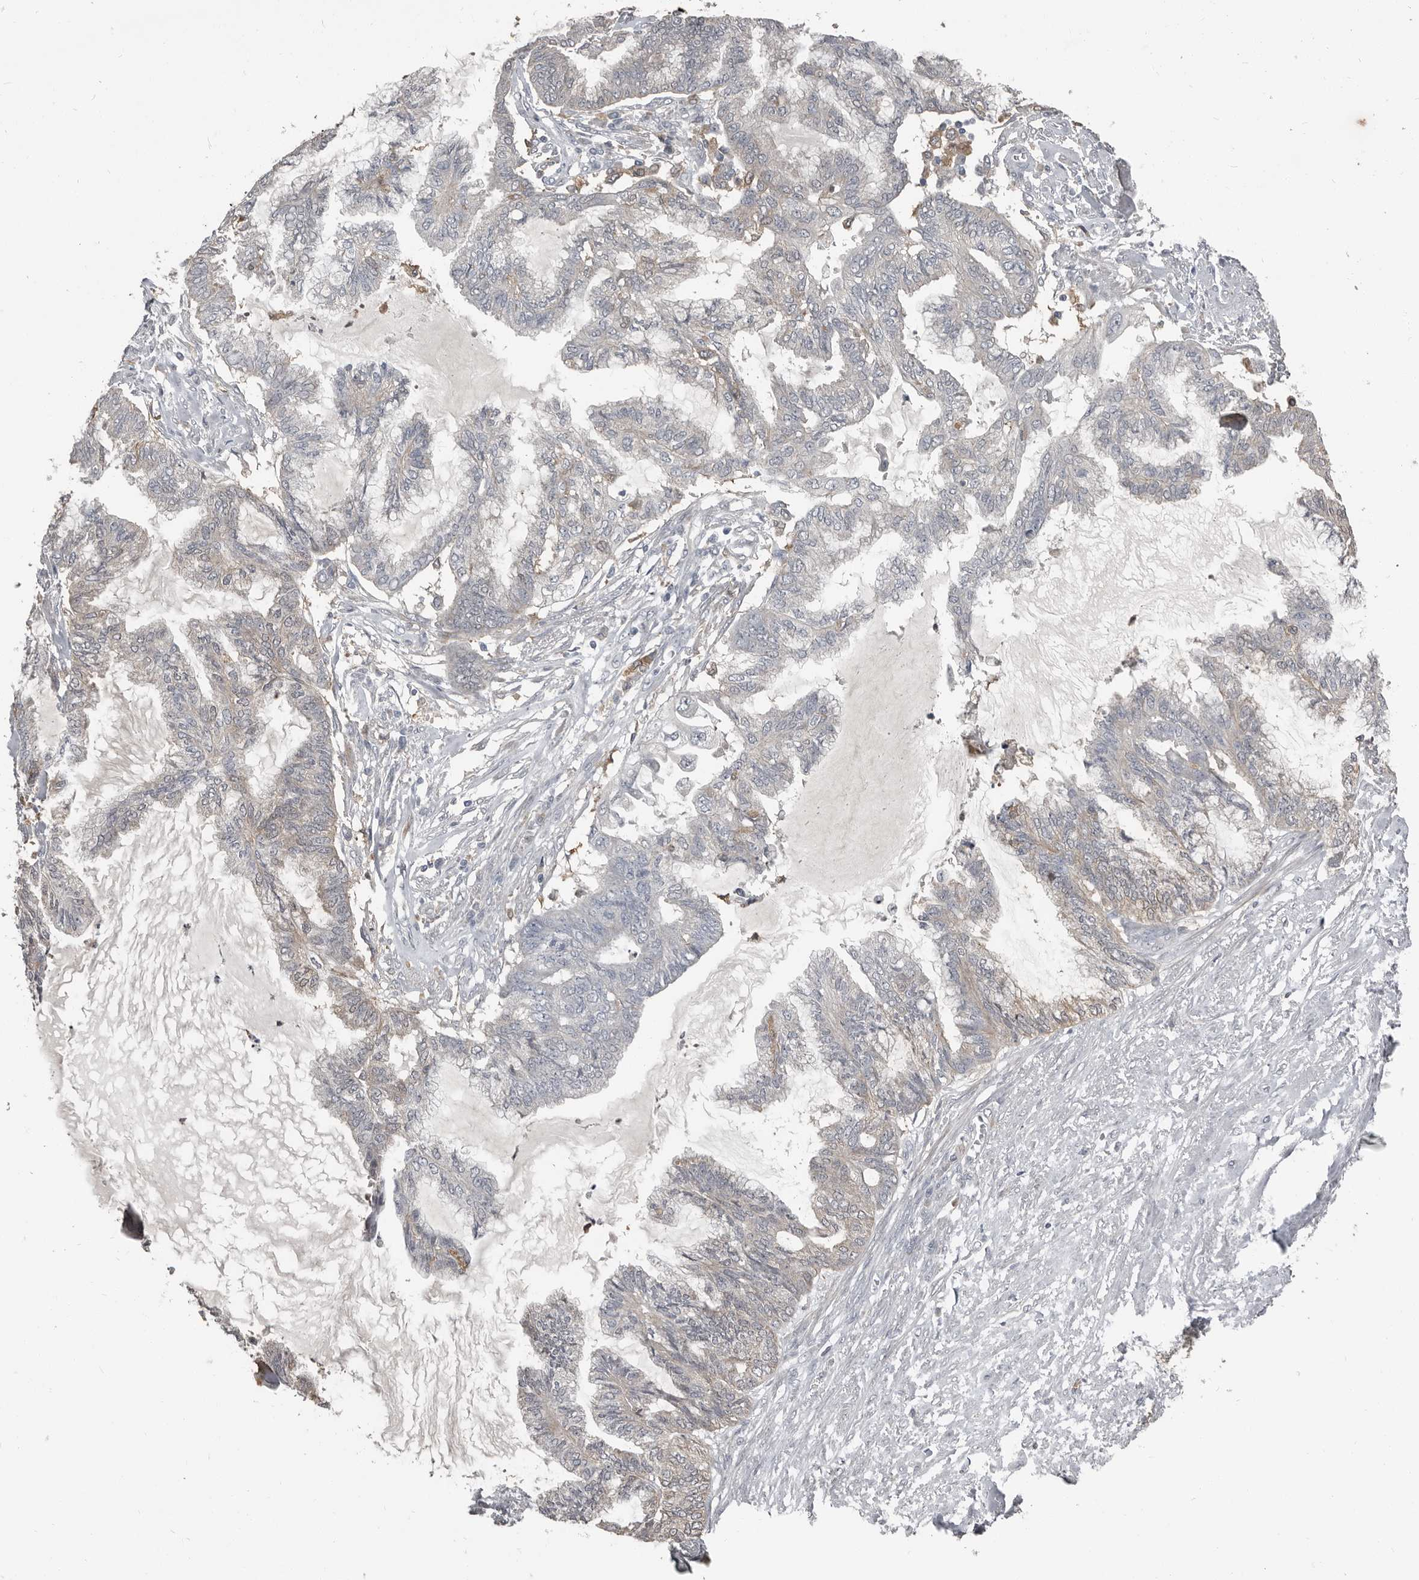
{"staining": {"intensity": "weak", "quantity": "<25%", "location": "cytoplasmic/membranous"}, "tissue": "endometrial cancer", "cell_type": "Tumor cells", "image_type": "cancer", "snomed": [{"axis": "morphology", "description": "Adenocarcinoma, NOS"}, {"axis": "topography", "description": "Endometrium"}], "caption": "DAB (3,3'-diaminobenzidine) immunohistochemical staining of human endometrial cancer demonstrates no significant expression in tumor cells.", "gene": "KCNJ8", "patient": {"sex": "female", "age": 86}}